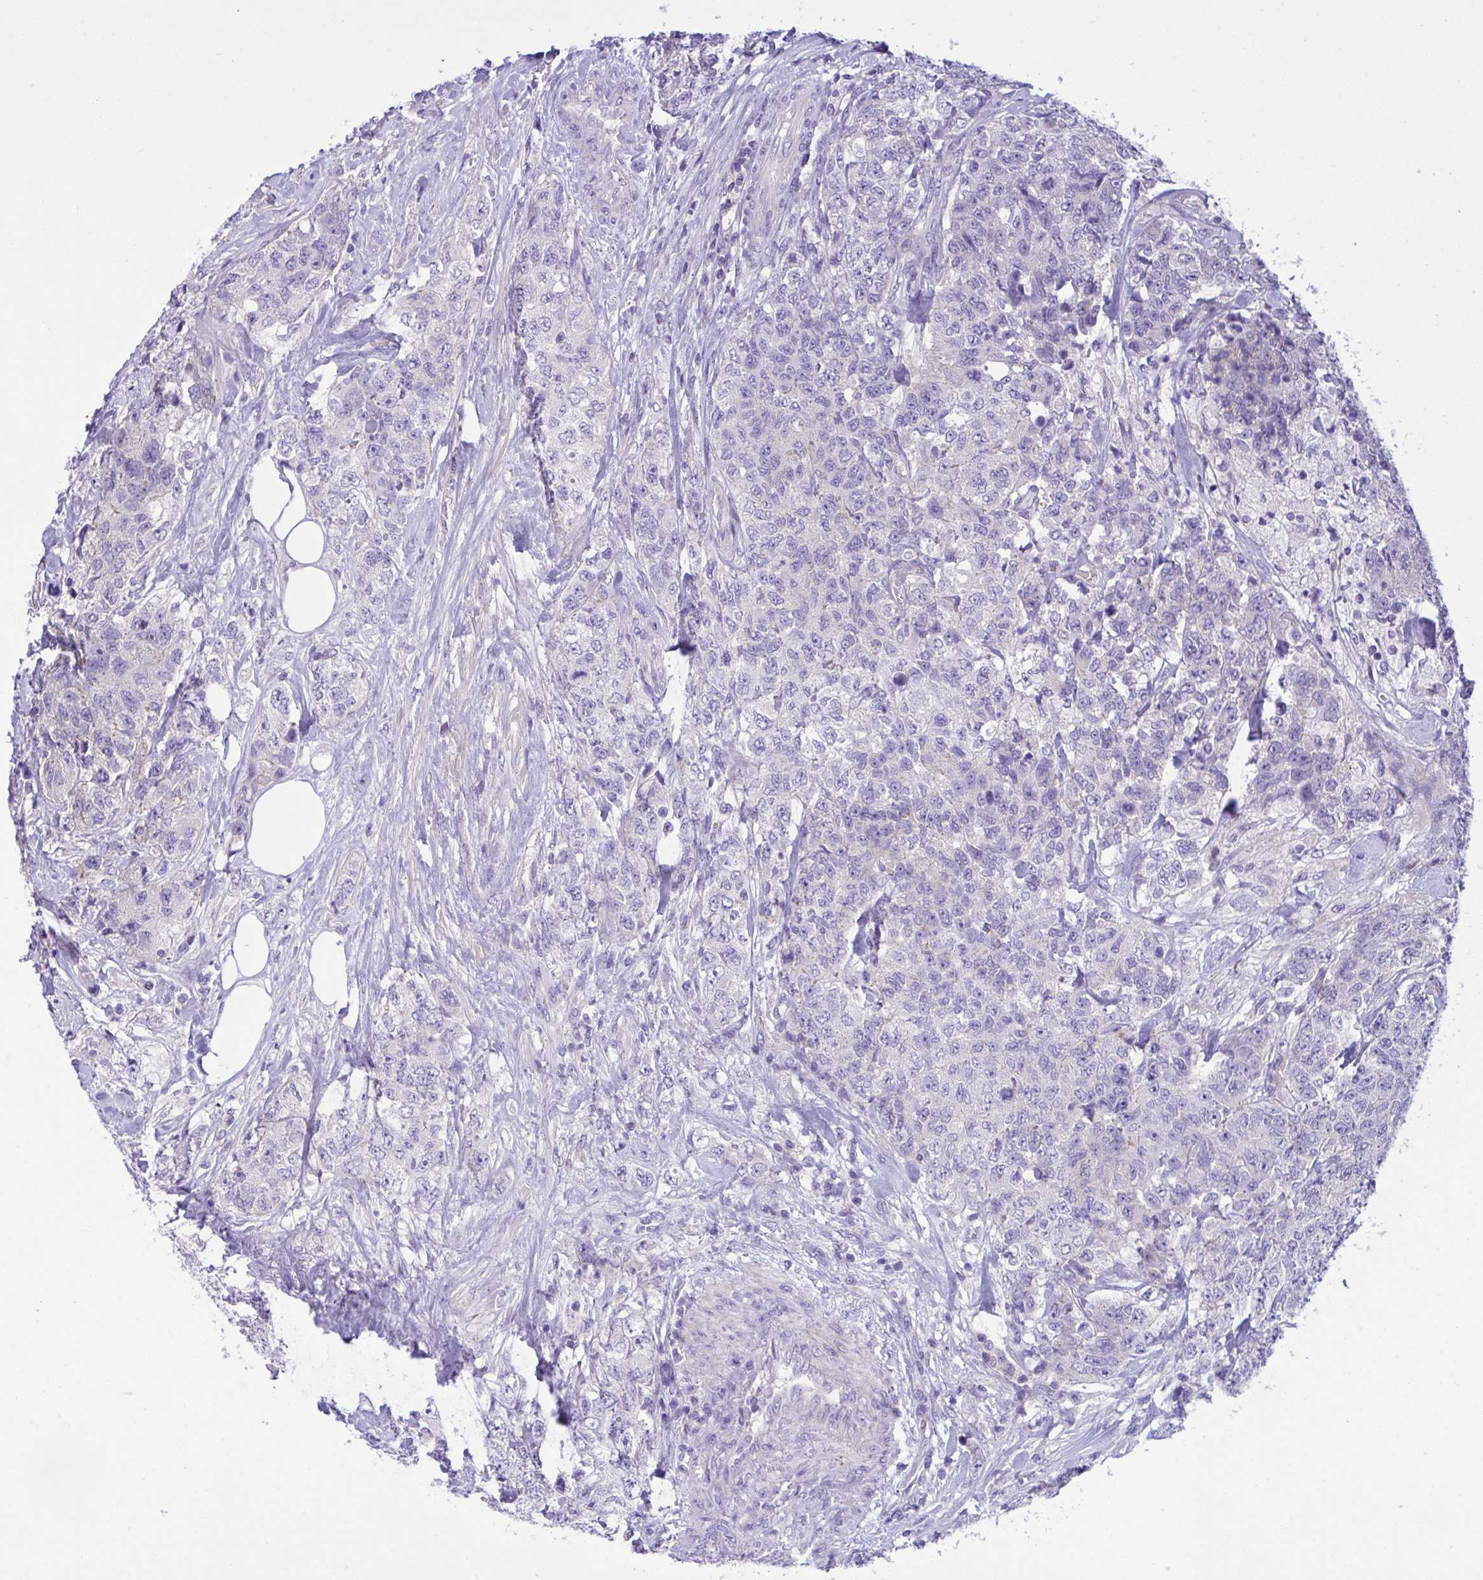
{"staining": {"intensity": "negative", "quantity": "none", "location": "none"}, "tissue": "urothelial cancer", "cell_type": "Tumor cells", "image_type": "cancer", "snomed": [{"axis": "morphology", "description": "Urothelial carcinoma, High grade"}, {"axis": "topography", "description": "Urinary bladder"}], "caption": "Immunohistochemistry (IHC) image of neoplastic tissue: urothelial cancer stained with DAB shows no significant protein staining in tumor cells.", "gene": "WDR97", "patient": {"sex": "female", "age": 78}}